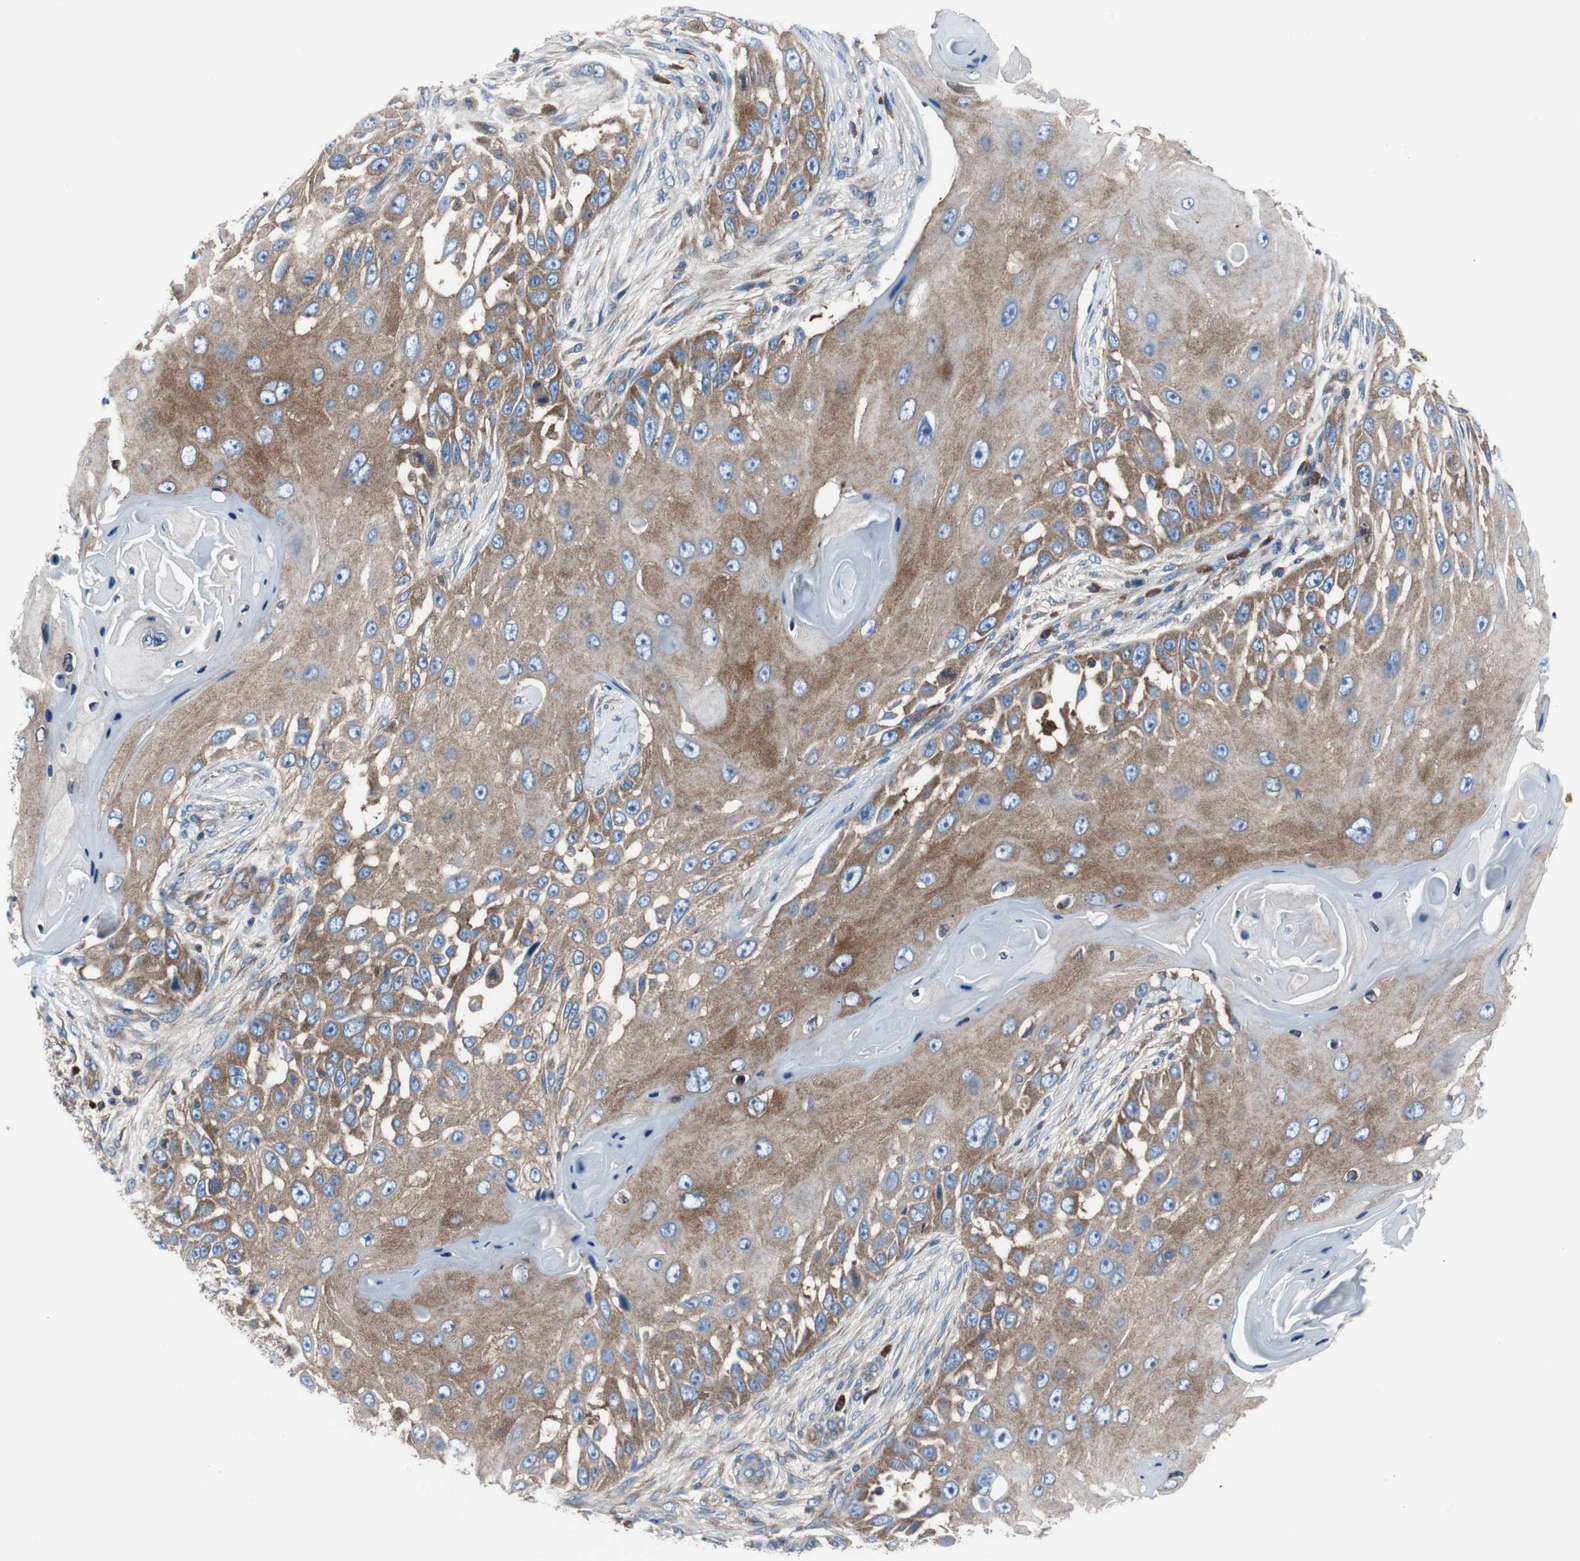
{"staining": {"intensity": "moderate", "quantity": ">75%", "location": "cytoplasmic/membranous"}, "tissue": "skin cancer", "cell_type": "Tumor cells", "image_type": "cancer", "snomed": [{"axis": "morphology", "description": "Squamous cell carcinoma, NOS"}, {"axis": "topography", "description": "Skin"}], "caption": "The image exhibits a brown stain indicating the presence of a protein in the cytoplasmic/membranous of tumor cells in skin squamous cell carcinoma. The staining is performed using DAB brown chromogen to label protein expression. The nuclei are counter-stained blue using hematoxylin.", "gene": "BRAF", "patient": {"sex": "female", "age": 44}}